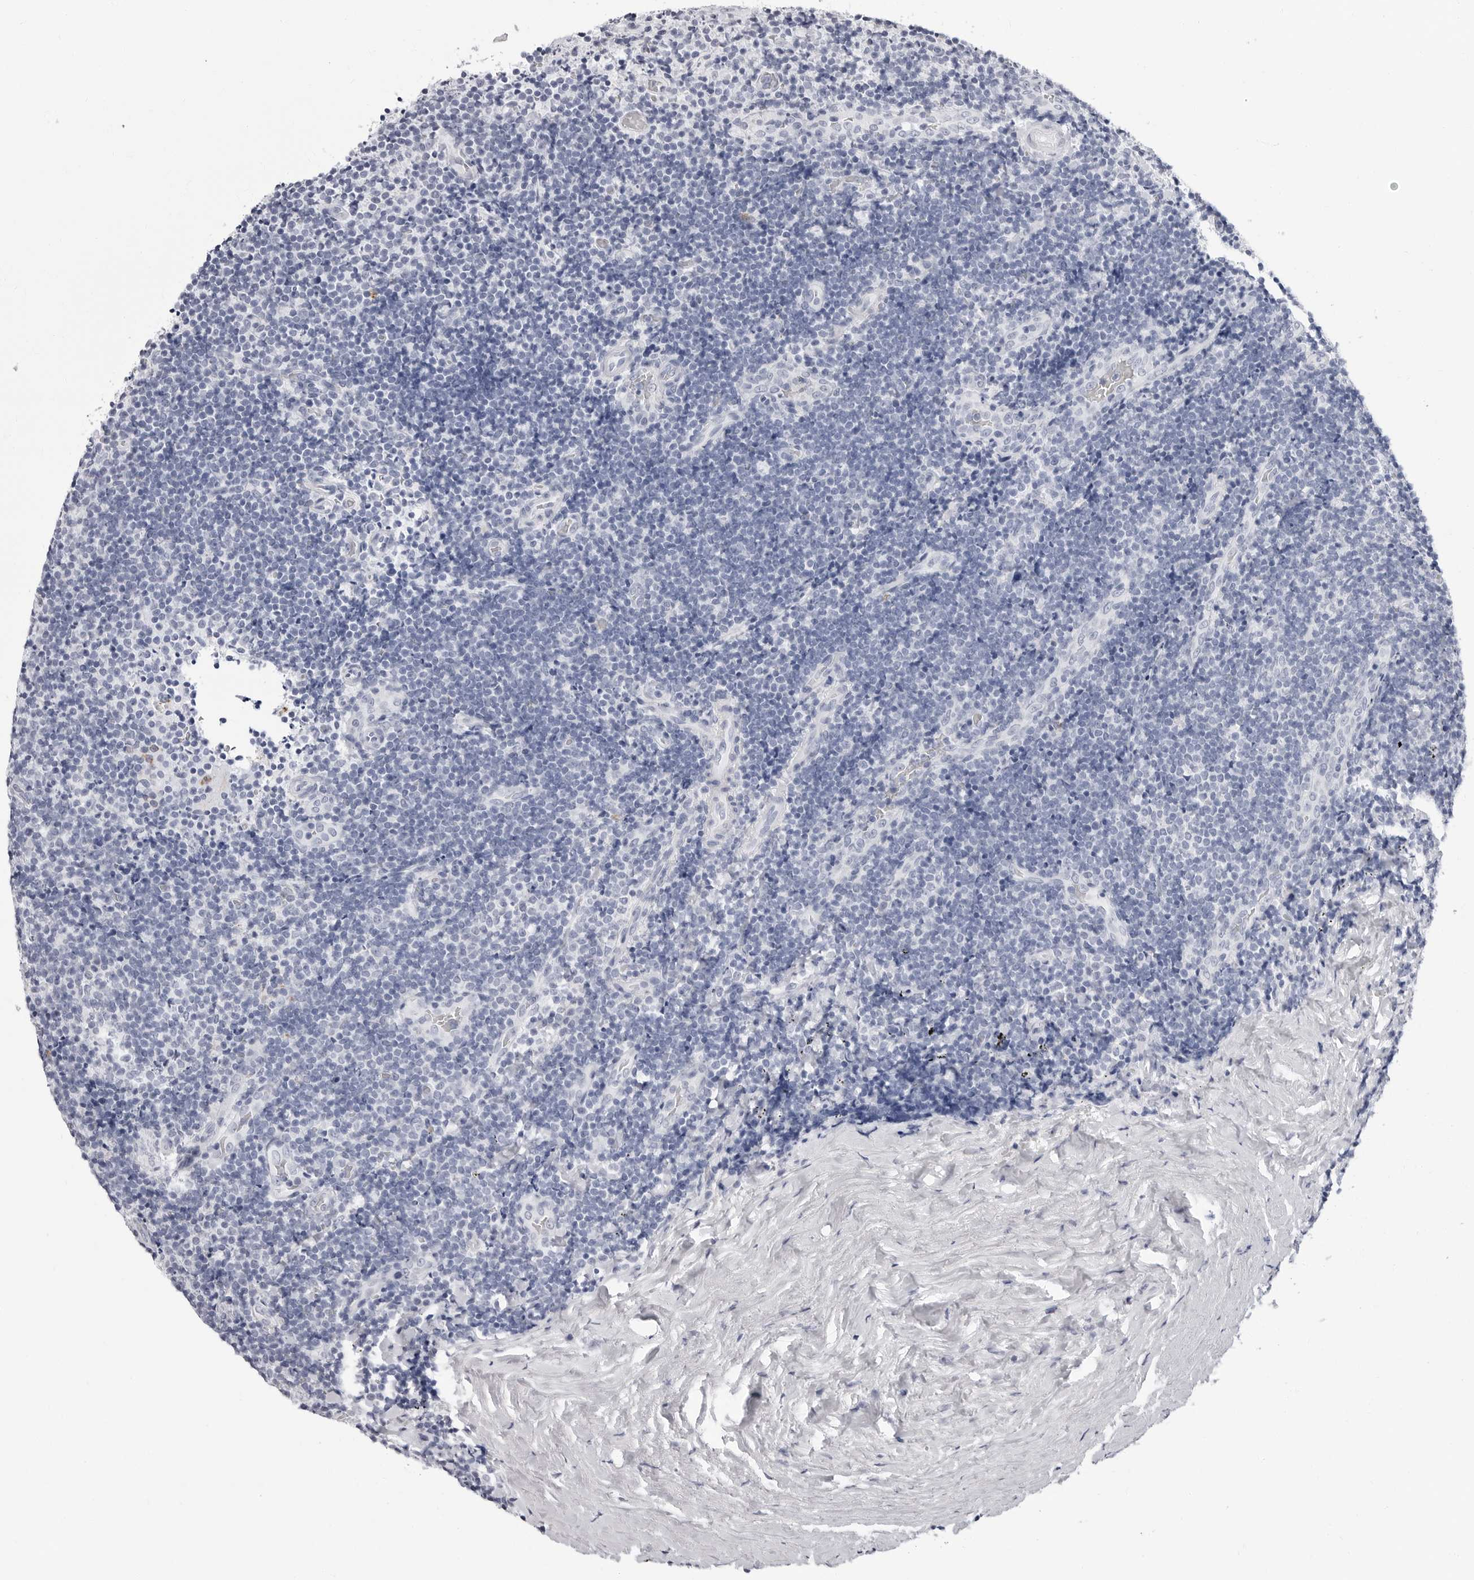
{"staining": {"intensity": "negative", "quantity": "none", "location": "none"}, "tissue": "lymphoma", "cell_type": "Tumor cells", "image_type": "cancer", "snomed": [{"axis": "morphology", "description": "Malignant lymphoma, non-Hodgkin's type, High grade"}, {"axis": "topography", "description": "Tonsil"}], "caption": "Immunohistochemistry image of neoplastic tissue: lymphoma stained with DAB shows no significant protein expression in tumor cells.", "gene": "ERICH3", "patient": {"sex": "female", "age": 36}}